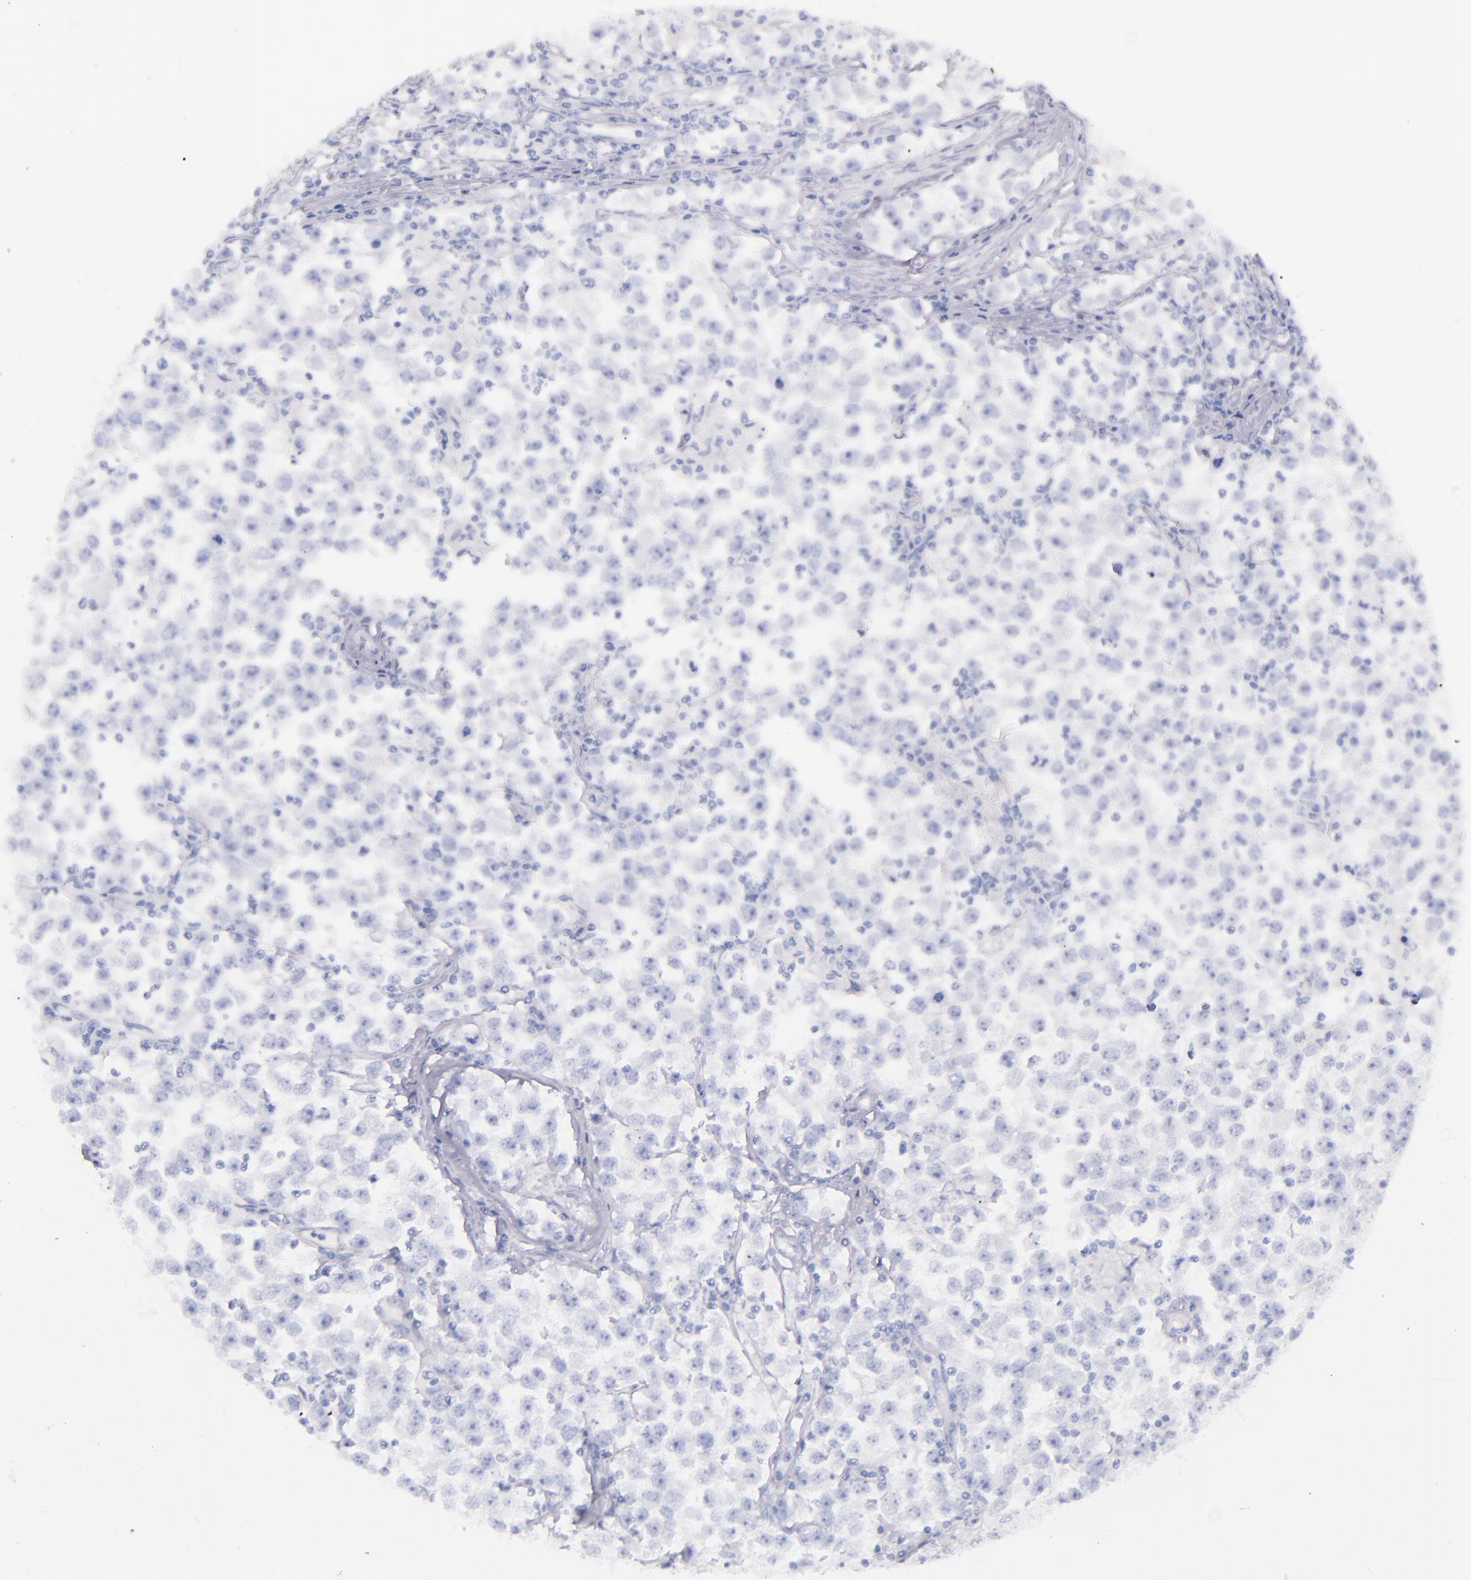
{"staining": {"intensity": "negative", "quantity": "none", "location": "none"}, "tissue": "testis cancer", "cell_type": "Tumor cells", "image_type": "cancer", "snomed": [{"axis": "morphology", "description": "Seminoma, NOS"}, {"axis": "topography", "description": "Testis"}], "caption": "This histopathology image is of seminoma (testis) stained with IHC to label a protein in brown with the nuclei are counter-stained blue. There is no staining in tumor cells.", "gene": "SFTPB", "patient": {"sex": "male", "age": 33}}